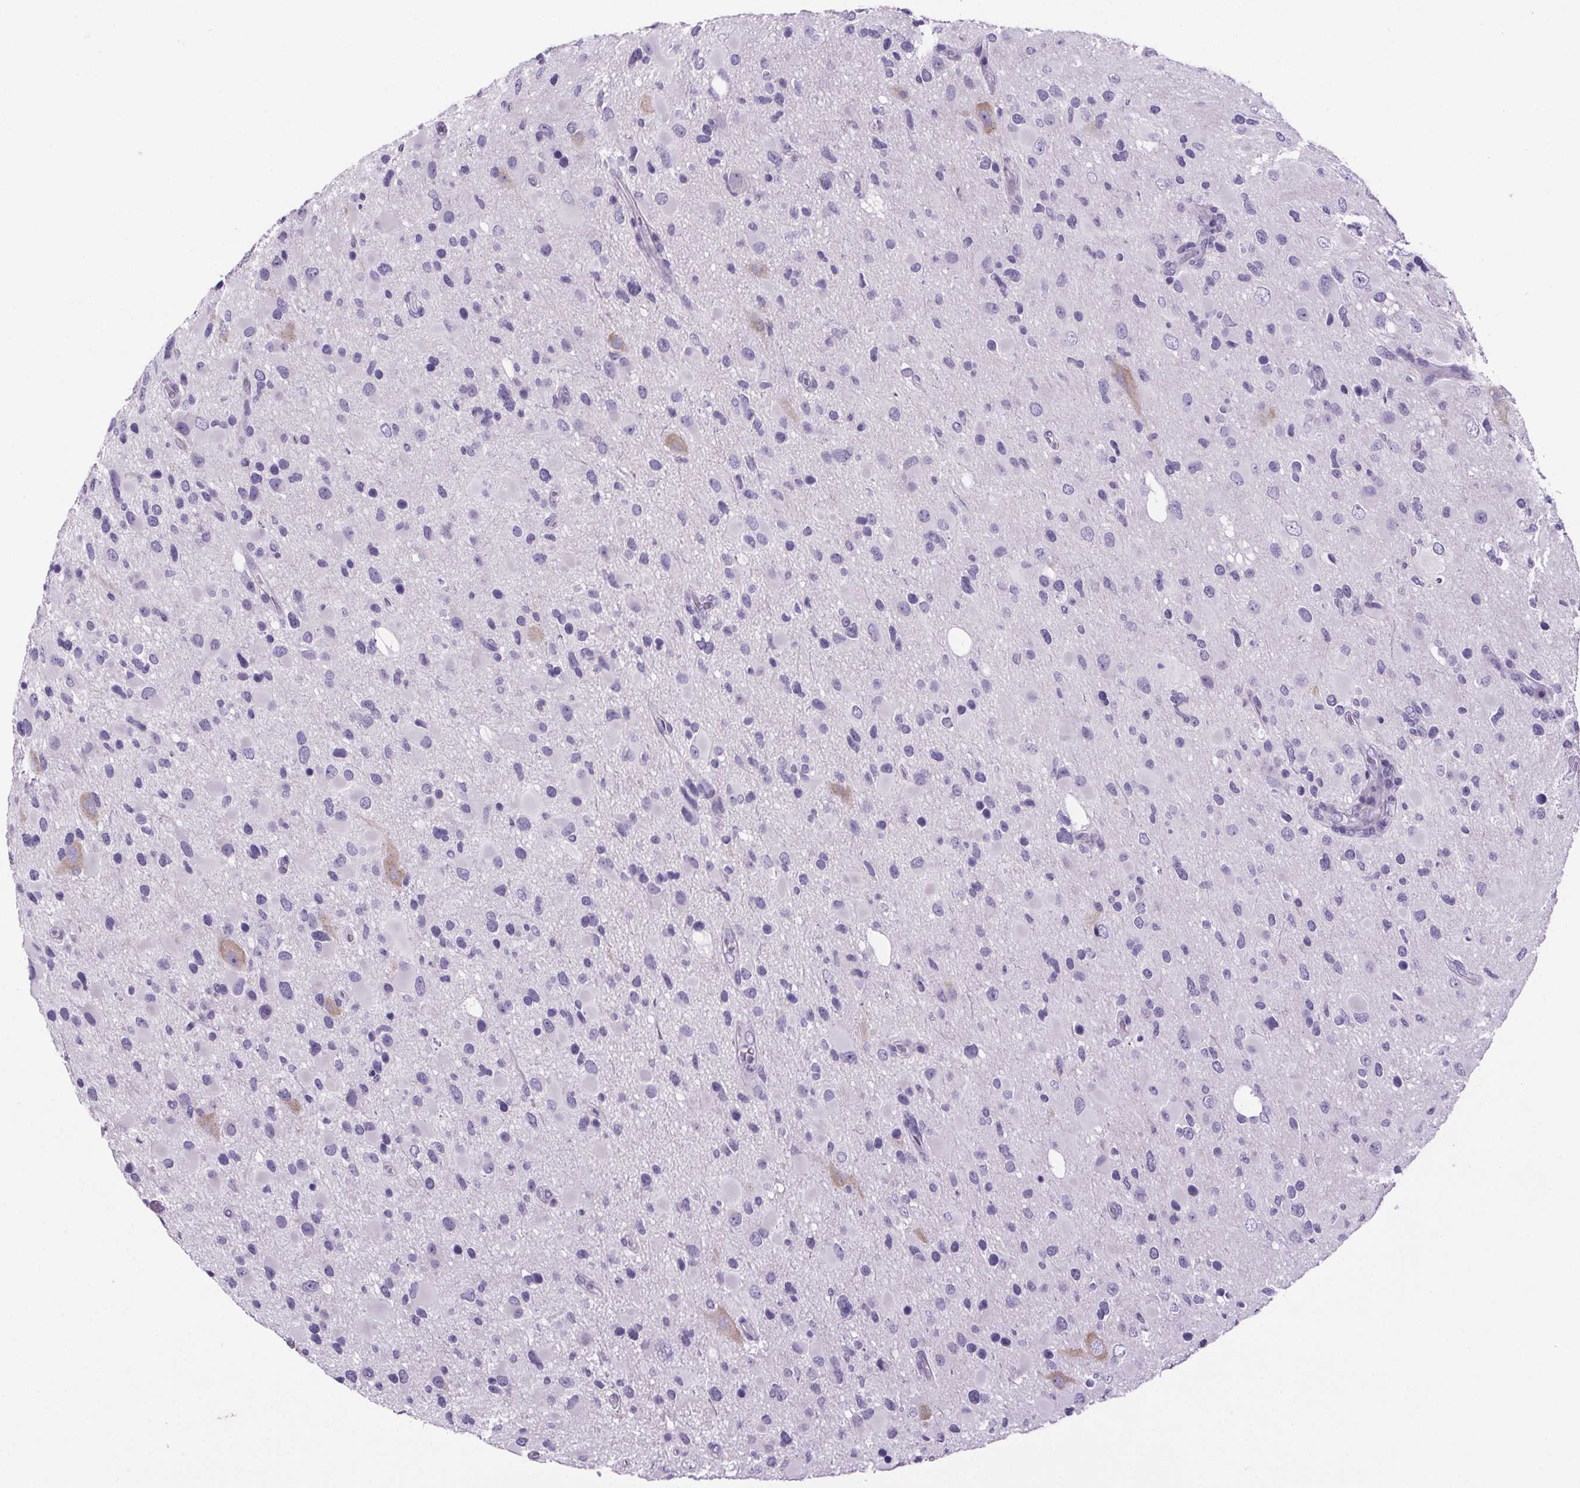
{"staining": {"intensity": "negative", "quantity": "none", "location": "none"}, "tissue": "glioma", "cell_type": "Tumor cells", "image_type": "cancer", "snomed": [{"axis": "morphology", "description": "Glioma, malignant, Low grade"}, {"axis": "topography", "description": "Brain"}], "caption": "The IHC histopathology image has no significant expression in tumor cells of glioma tissue.", "gene": "CUBN", "patient": {"sex": "female", "age": 32}}